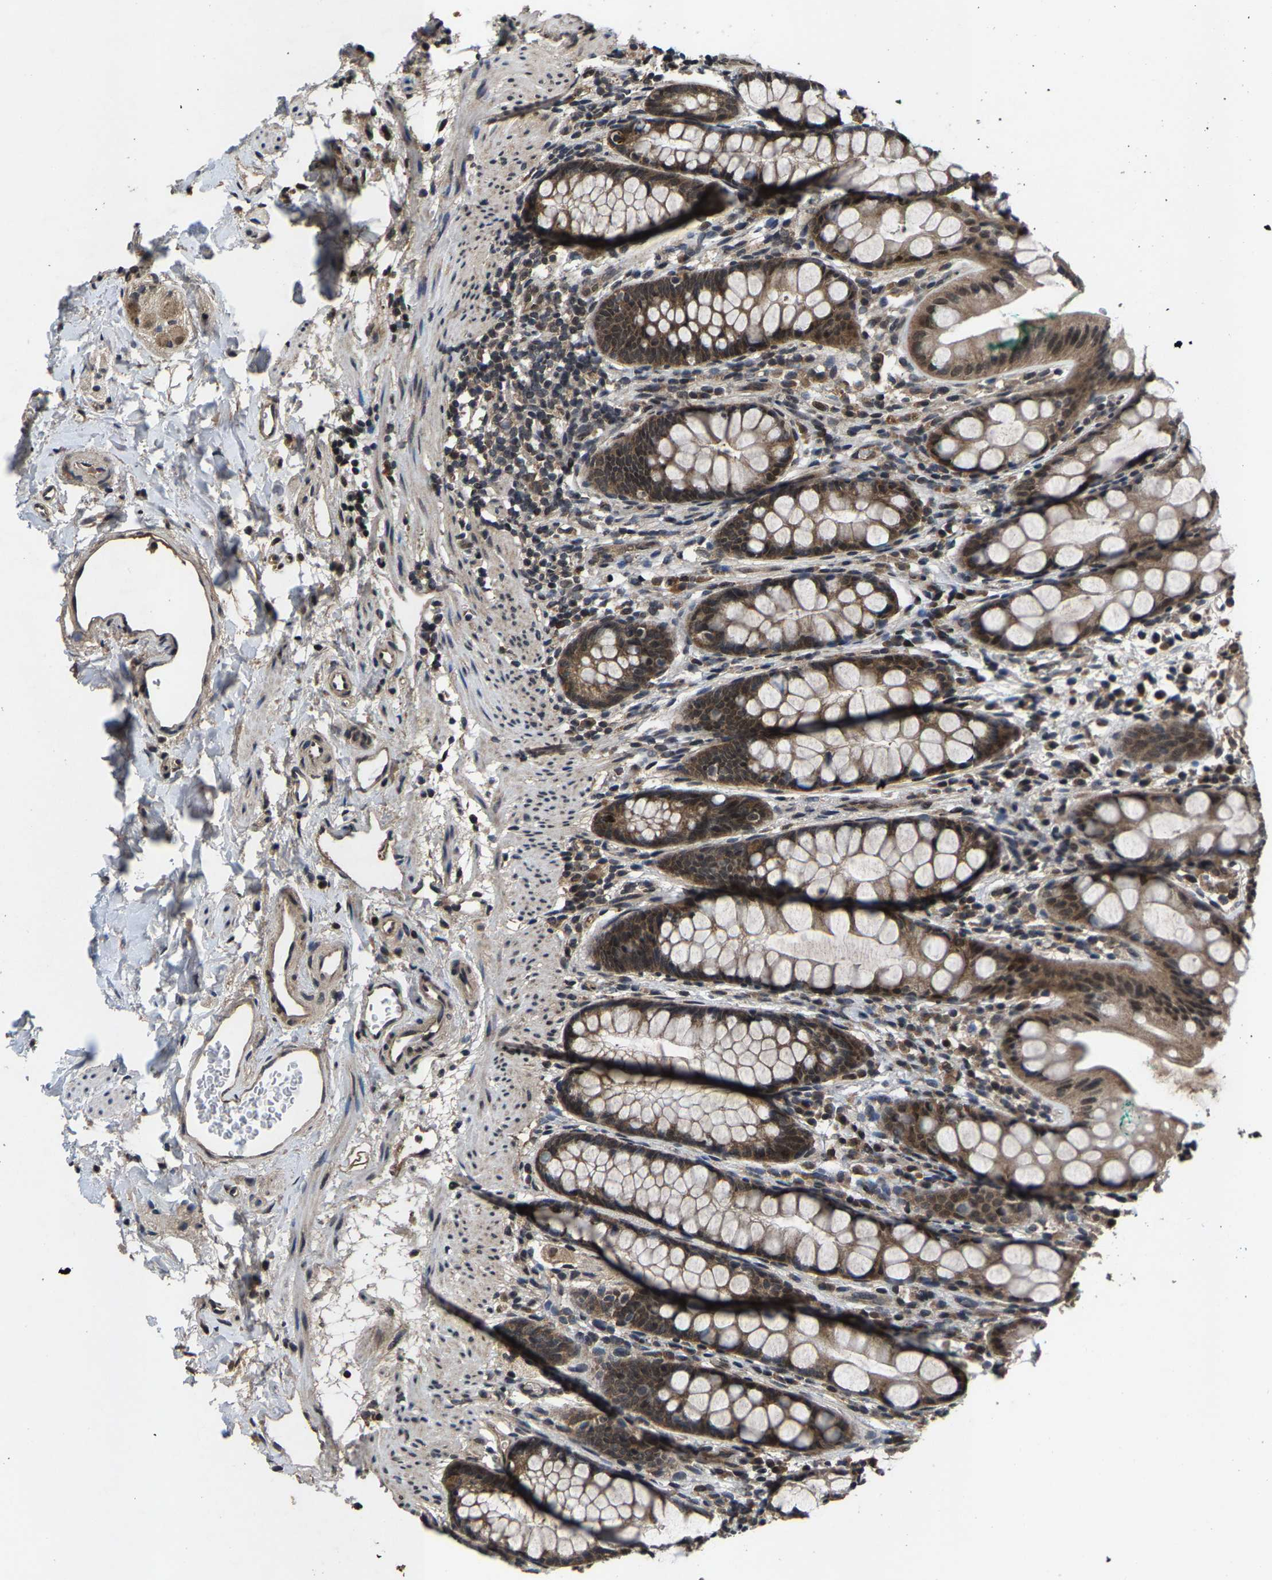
{"staining": {"intensity": "moderate", "quantity": ">75%", "location": "cytoplasmic/membranous,nuclear"}, "tissue": "rectum", "cell_type": "Glandular cells", "image_type": "normal", "snomed": [{"axis": "morphology", "description": "Normal tissue, NOS"}, {"axis": "topography", "description": "Rectum"}], "caption": "Protein staining by immunohistochemistry demonstrates moderate cytoplasmic/membranous,nuclear positivity in approximately >75% of glandular cells in unremarkable rectum.", "gene": "HUWE1", "patient": {"sex": "female", "age": 65}}